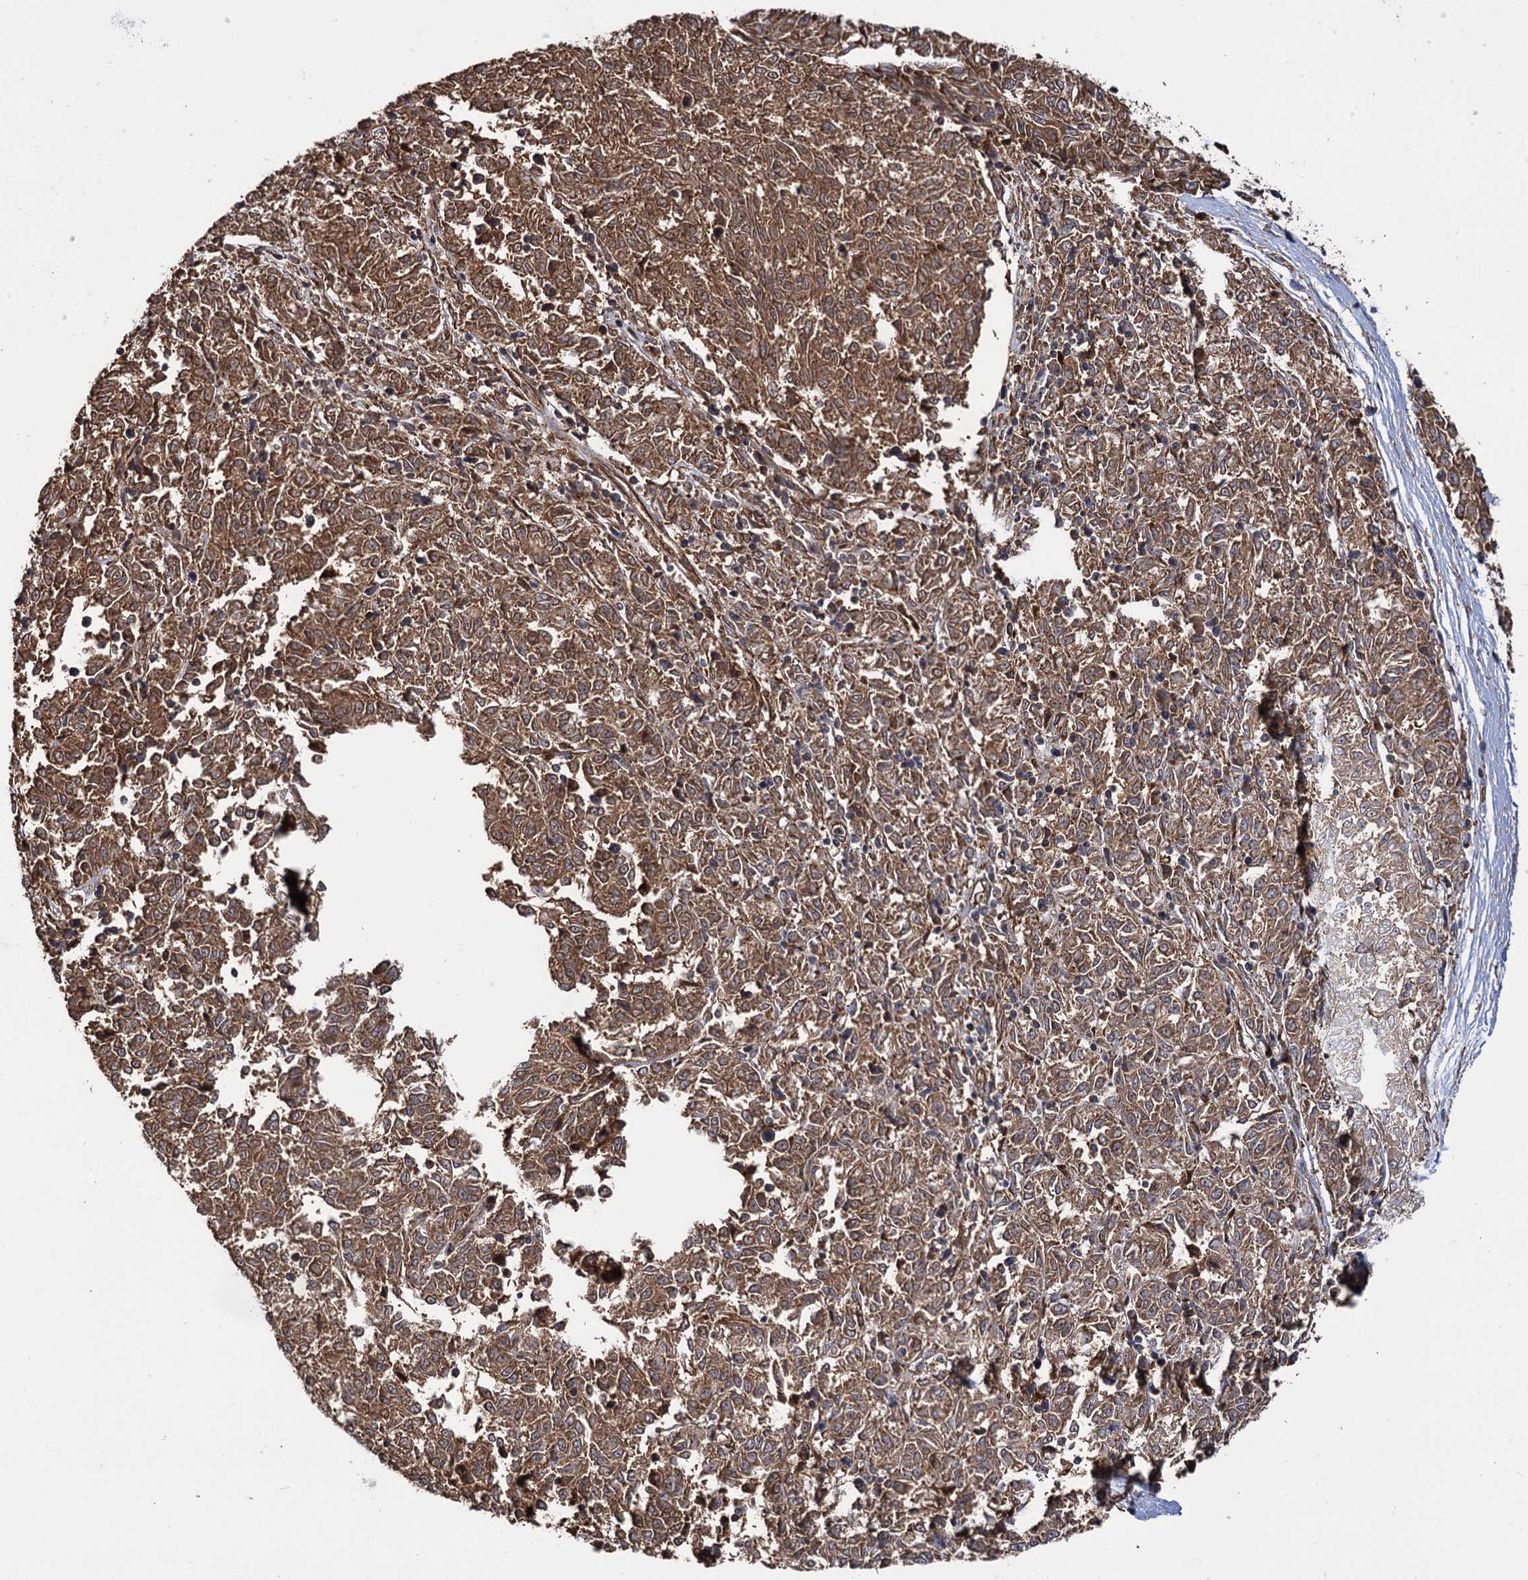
{"staining": {"intensity": "moderate", "quantity": ">75%", "location": "cytoplasmic/membranous"}, "tissue": "melanoma", "cell_type": "Tumor cells", "image_type": "cancer", "snomed": [{"axis": "morphology", "description": "Malignant melanoma, NOS"}, {"axis": "topography", "description": "Skin"}], "caption": "Malignant melanoma stained for a protein displays moderate cytoplasmic/membranous positivity in tumor cells. (Brightfield microscopy of DAB IHC at high magnification).", "gene": "ATP8B4", "patient": {"sex": "female", "age": 72}}